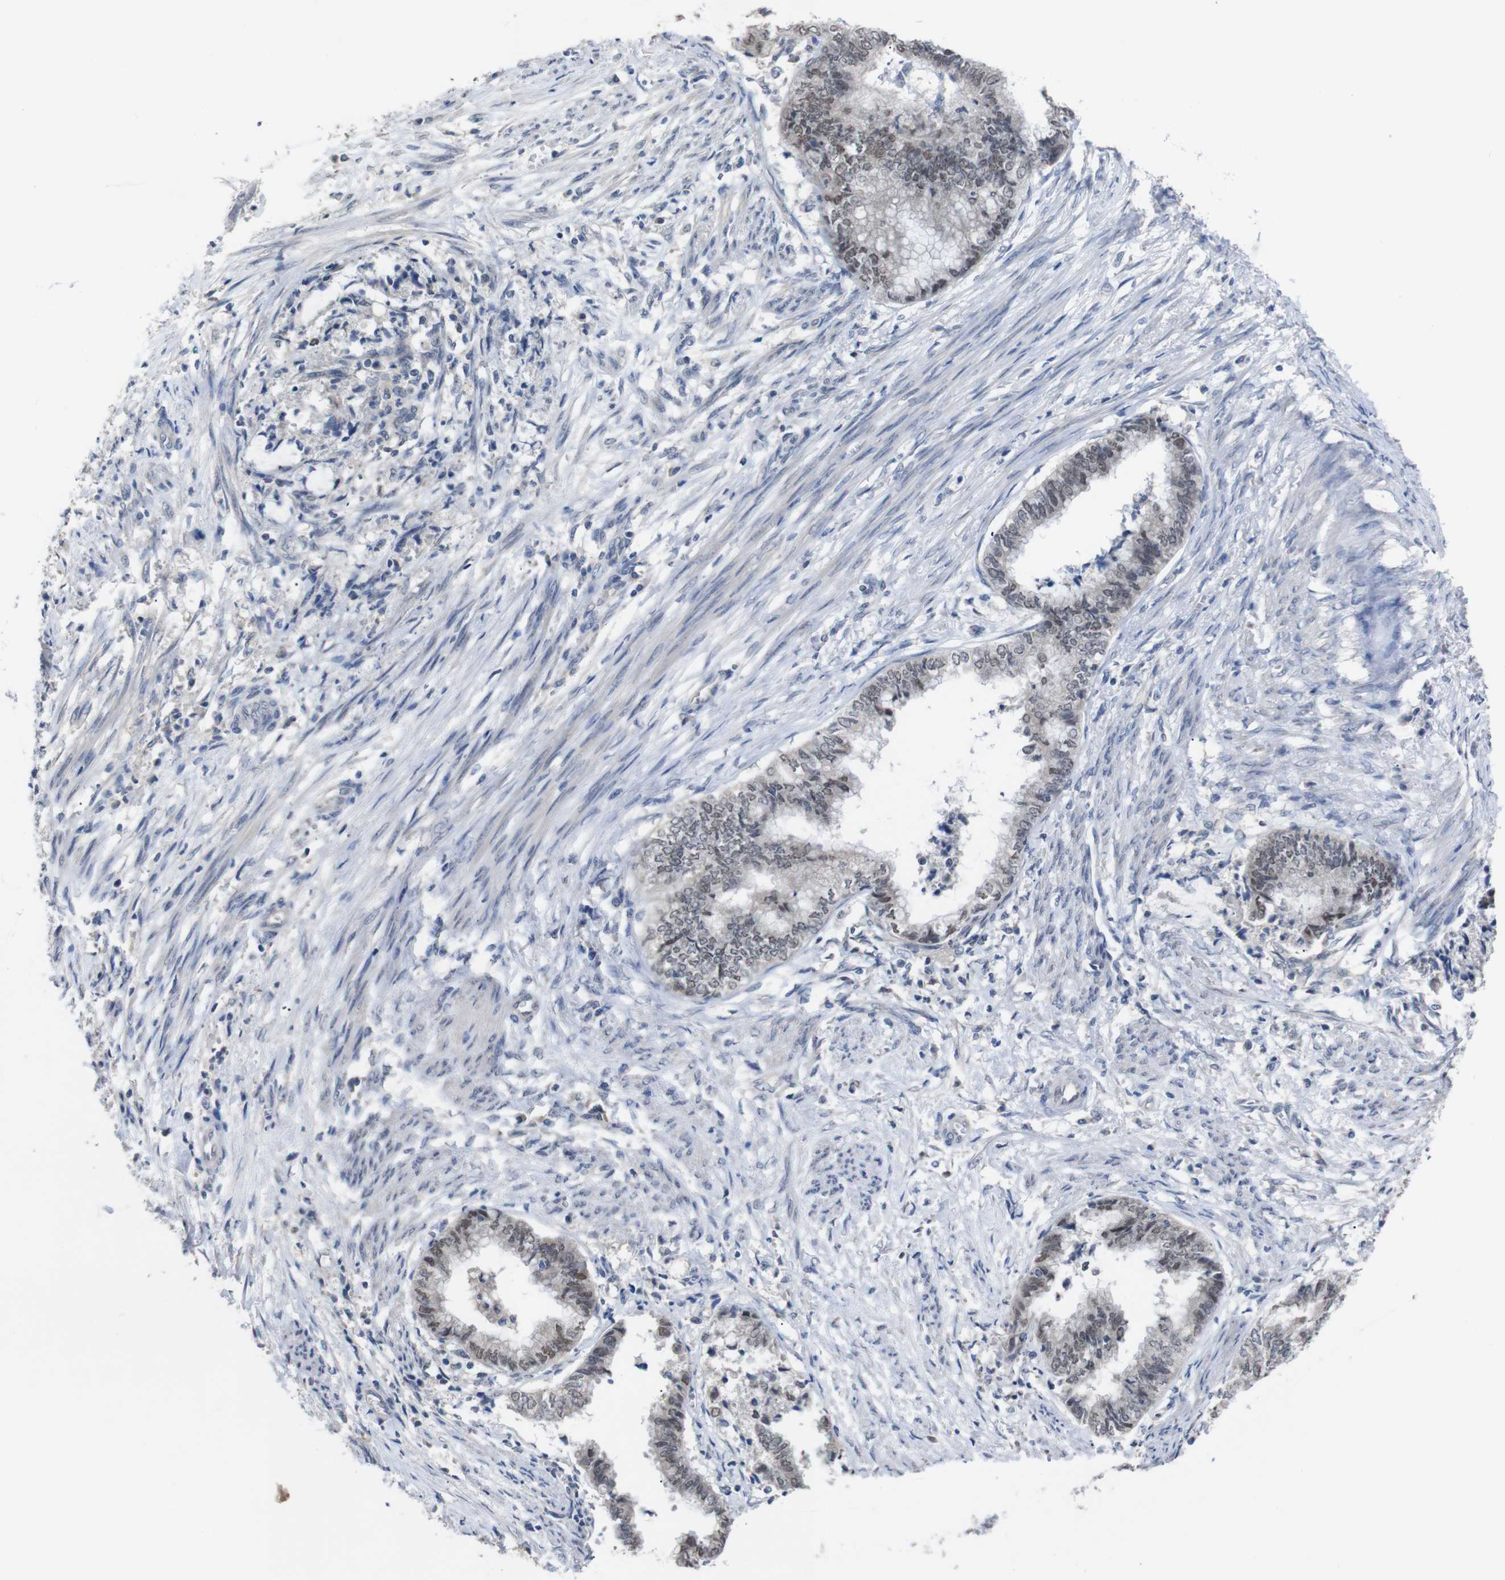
{"staining": {"intensity": "moderate", "quantity": "25%-75%", "location": "nuclear"}, "tissue": "endometrial cancer", "cell_type": "Tumor cells", "image_type": "cancer", "snomed": [{"axis": "morphology", "description": "Necrosis, NOS"}, {"axis": "morphology", "description": "Adenocarcinoma, NOS"}, {"axis": "topography", "description": "Endometrium"}], "caption": "Endometrial cancer (adenocarcinoma) tissue shows moderate nuclear positivity in about 25%-75% of tumor cells, visualized by immunohistochemistry. The staining is performed using DAB (3,3'-diaminobenzidine) brown chromogen to label protein expression. The nuclei are counter-stained blue using hematoxylin.", "gene": "HNF1A", "patient": {"sex": "female", "age": 79}}